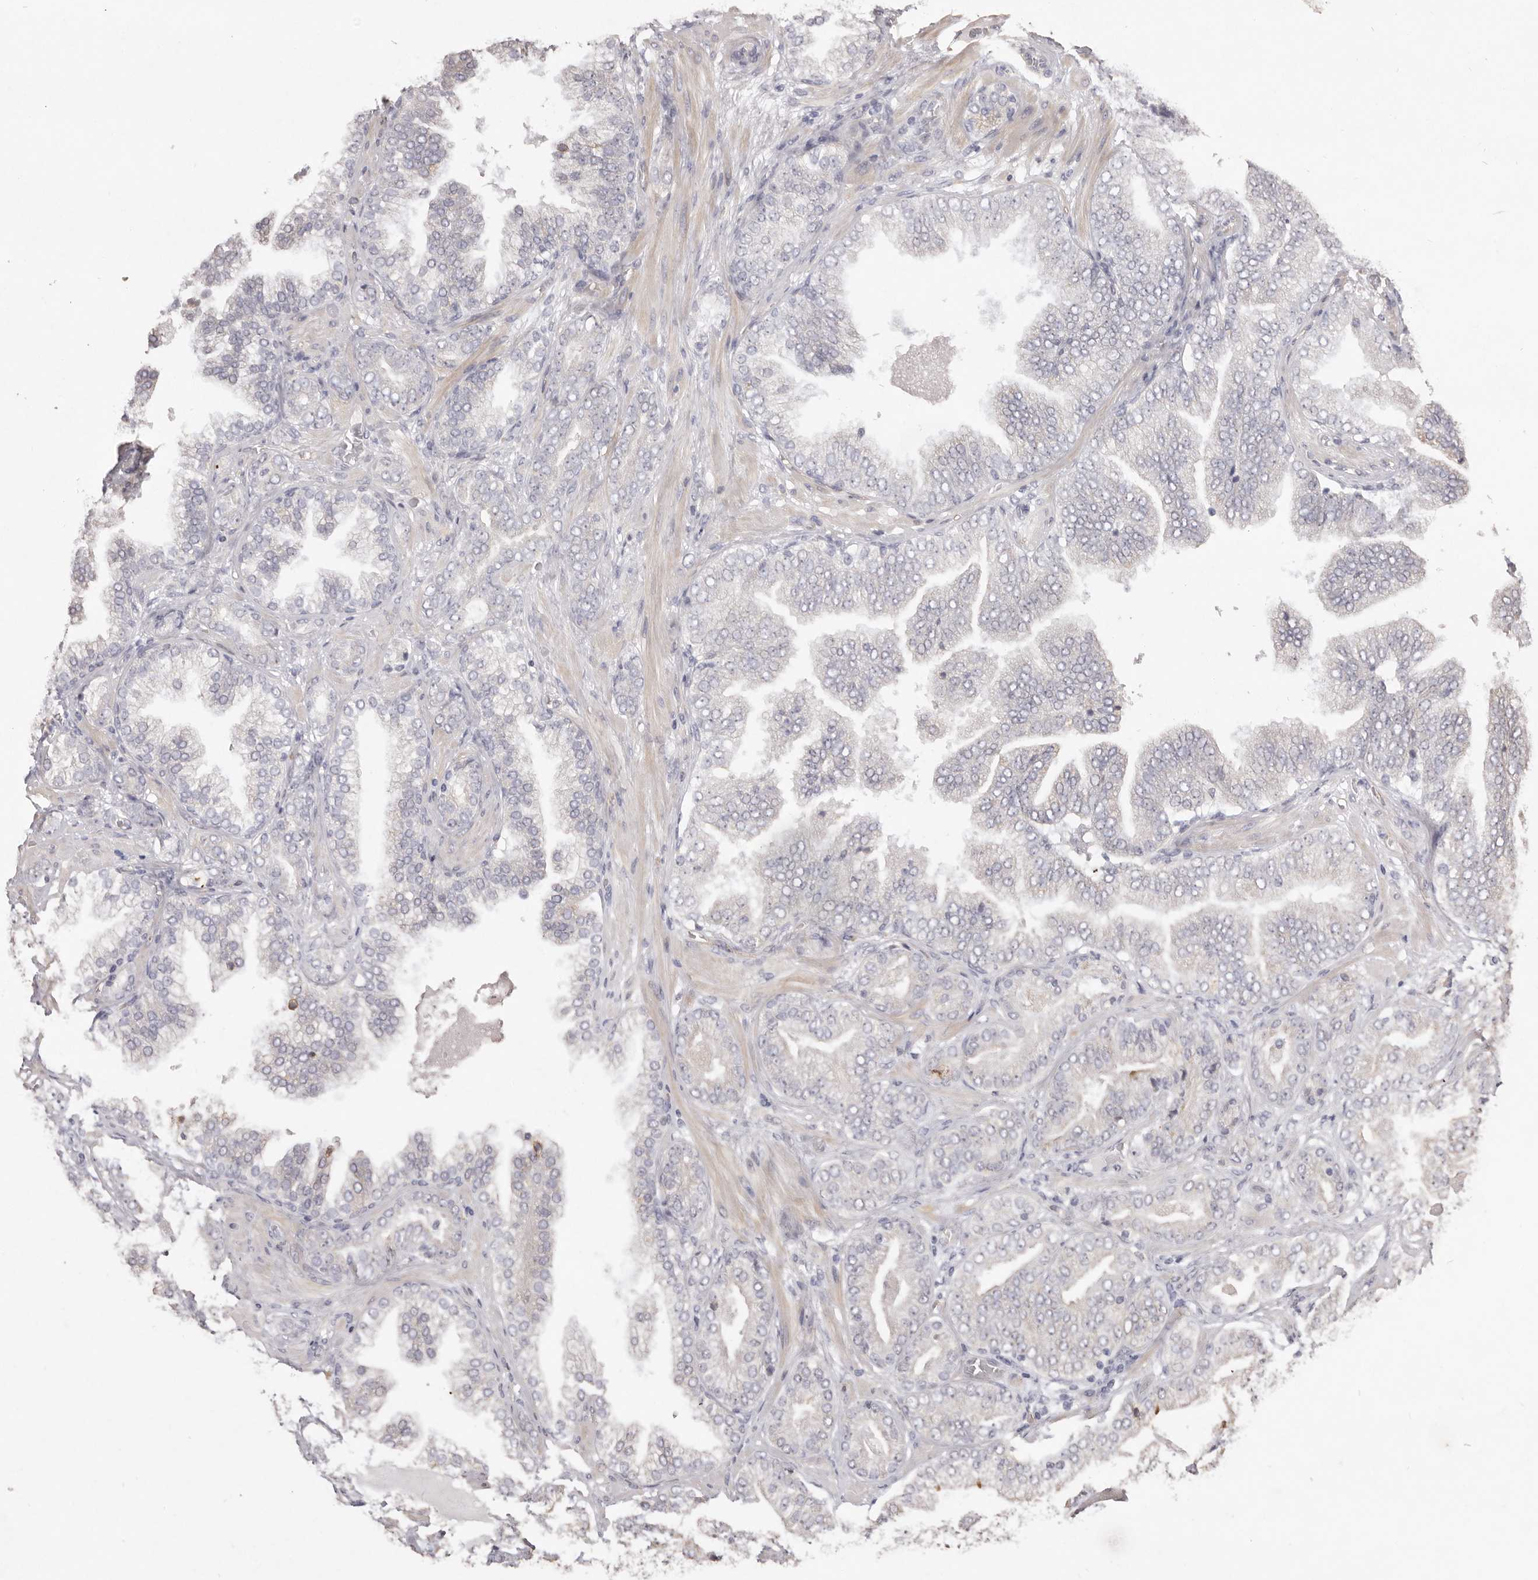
{"staining": {"intensity": "negative", "quantity": "none", "location": "none"}, "tissue": "prostate cancer", "cell_type": "Tumor cells", "image_type": "cancer", "snomed": [{"axis": "morphology", "description": "Adenocarcinoma, High grade"}, {"axis": "topography", "description": "Prostate"}], "caption": "IHC histopathology image of neoplastic tissue: human prostate cancer (adenocarcinoma (high-grade)) stained with DAB (3,3'-diaminobenzidine) displays no significant protein expression in tumor cells.", "gene": "ZYG11B", "patient": {"sex": "male", "age": 58}}